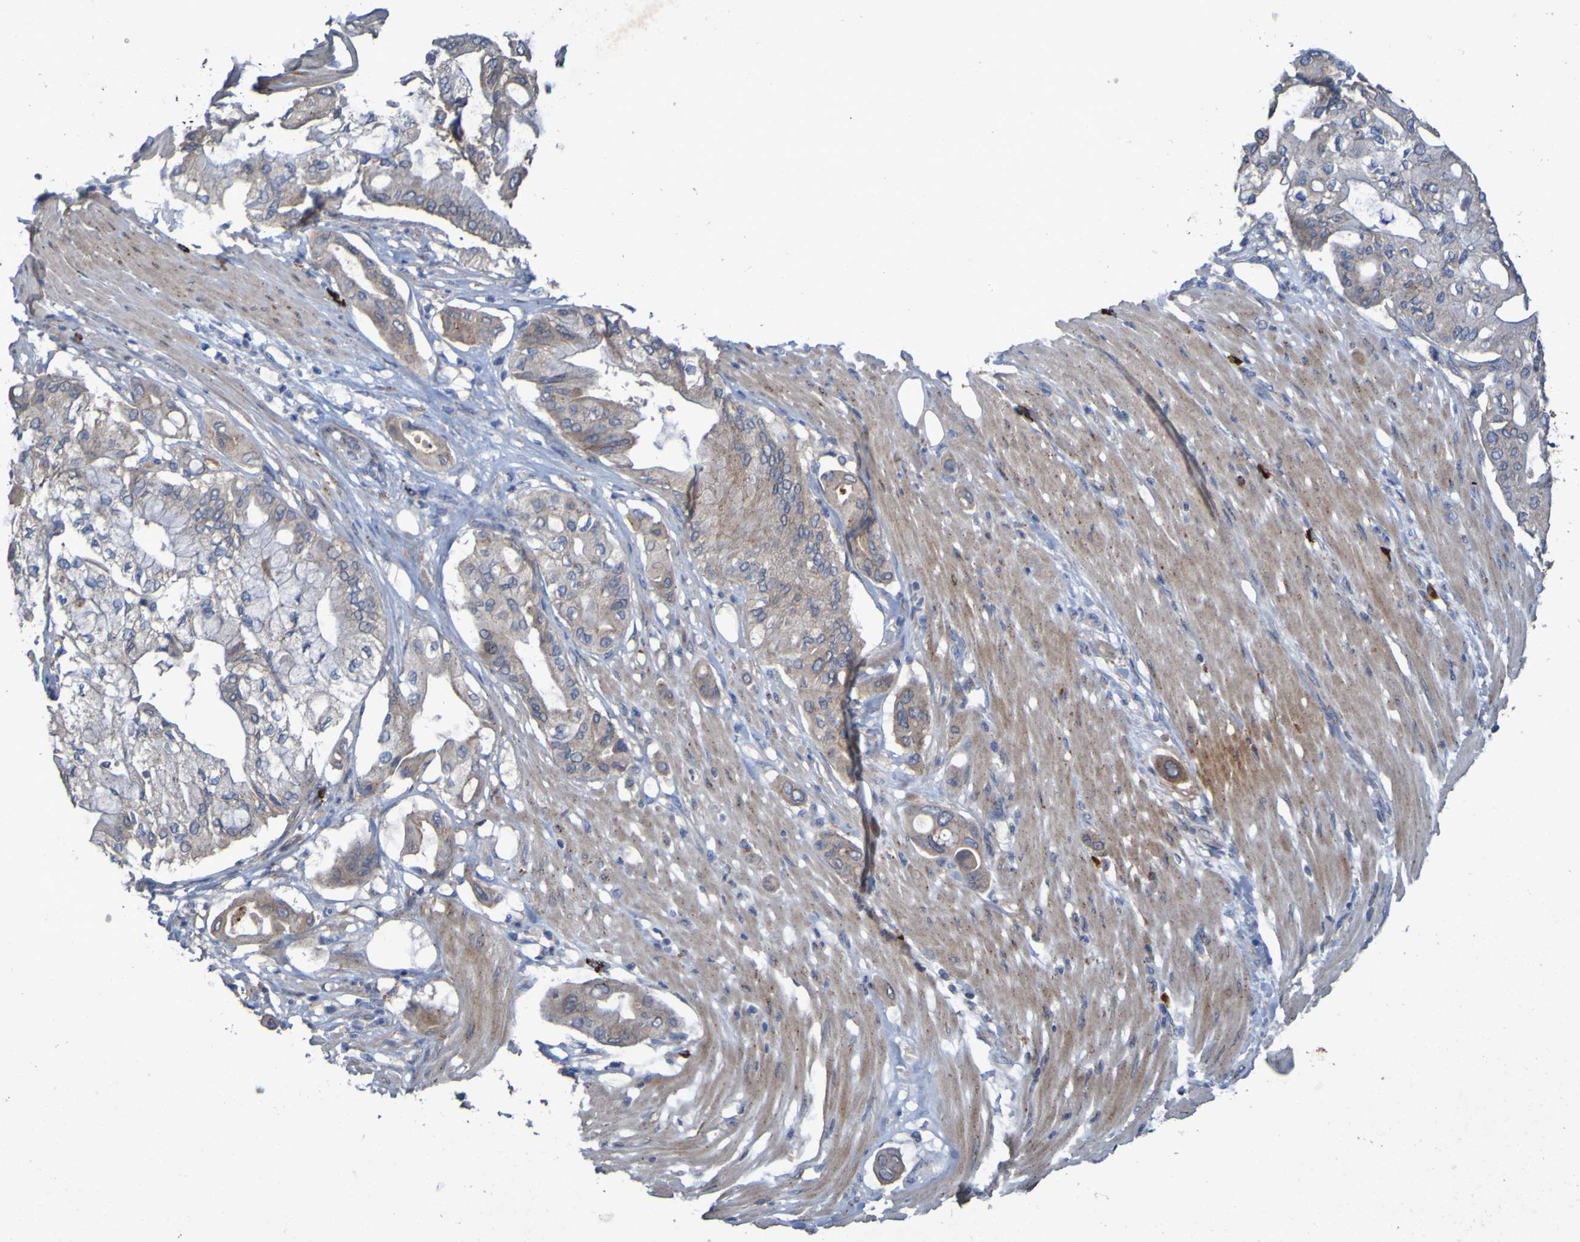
{"staining": {"intensity": "strong", "quantity": "<25%", "location": "cytoplasmic/membranous"}, "tissue": "pancreatic cancer", "cell_type": "Tumor cells", "image_type": "cancer", "snomed": [{"axis": "morphology", "description": "Adenocarcinoma, NOS"}, {"axis": "morphology", "description": "Adenocarcinoma, metastatic, NOS"}, {"axis": "topography", "description": "Lymph node"}, {"axis": "topography", "description": "Pancreas"}, {"axis": "topography", "description": "Duodenum"}], "caption": "Protein expression analysis of adenocarcinoma (pancreatic) shows strong cytoplasmic/membranous expression in approximately <25% of tumor cells.", "gene": "ANGPT4", "patient": {"sex": "female", "age": 64}}